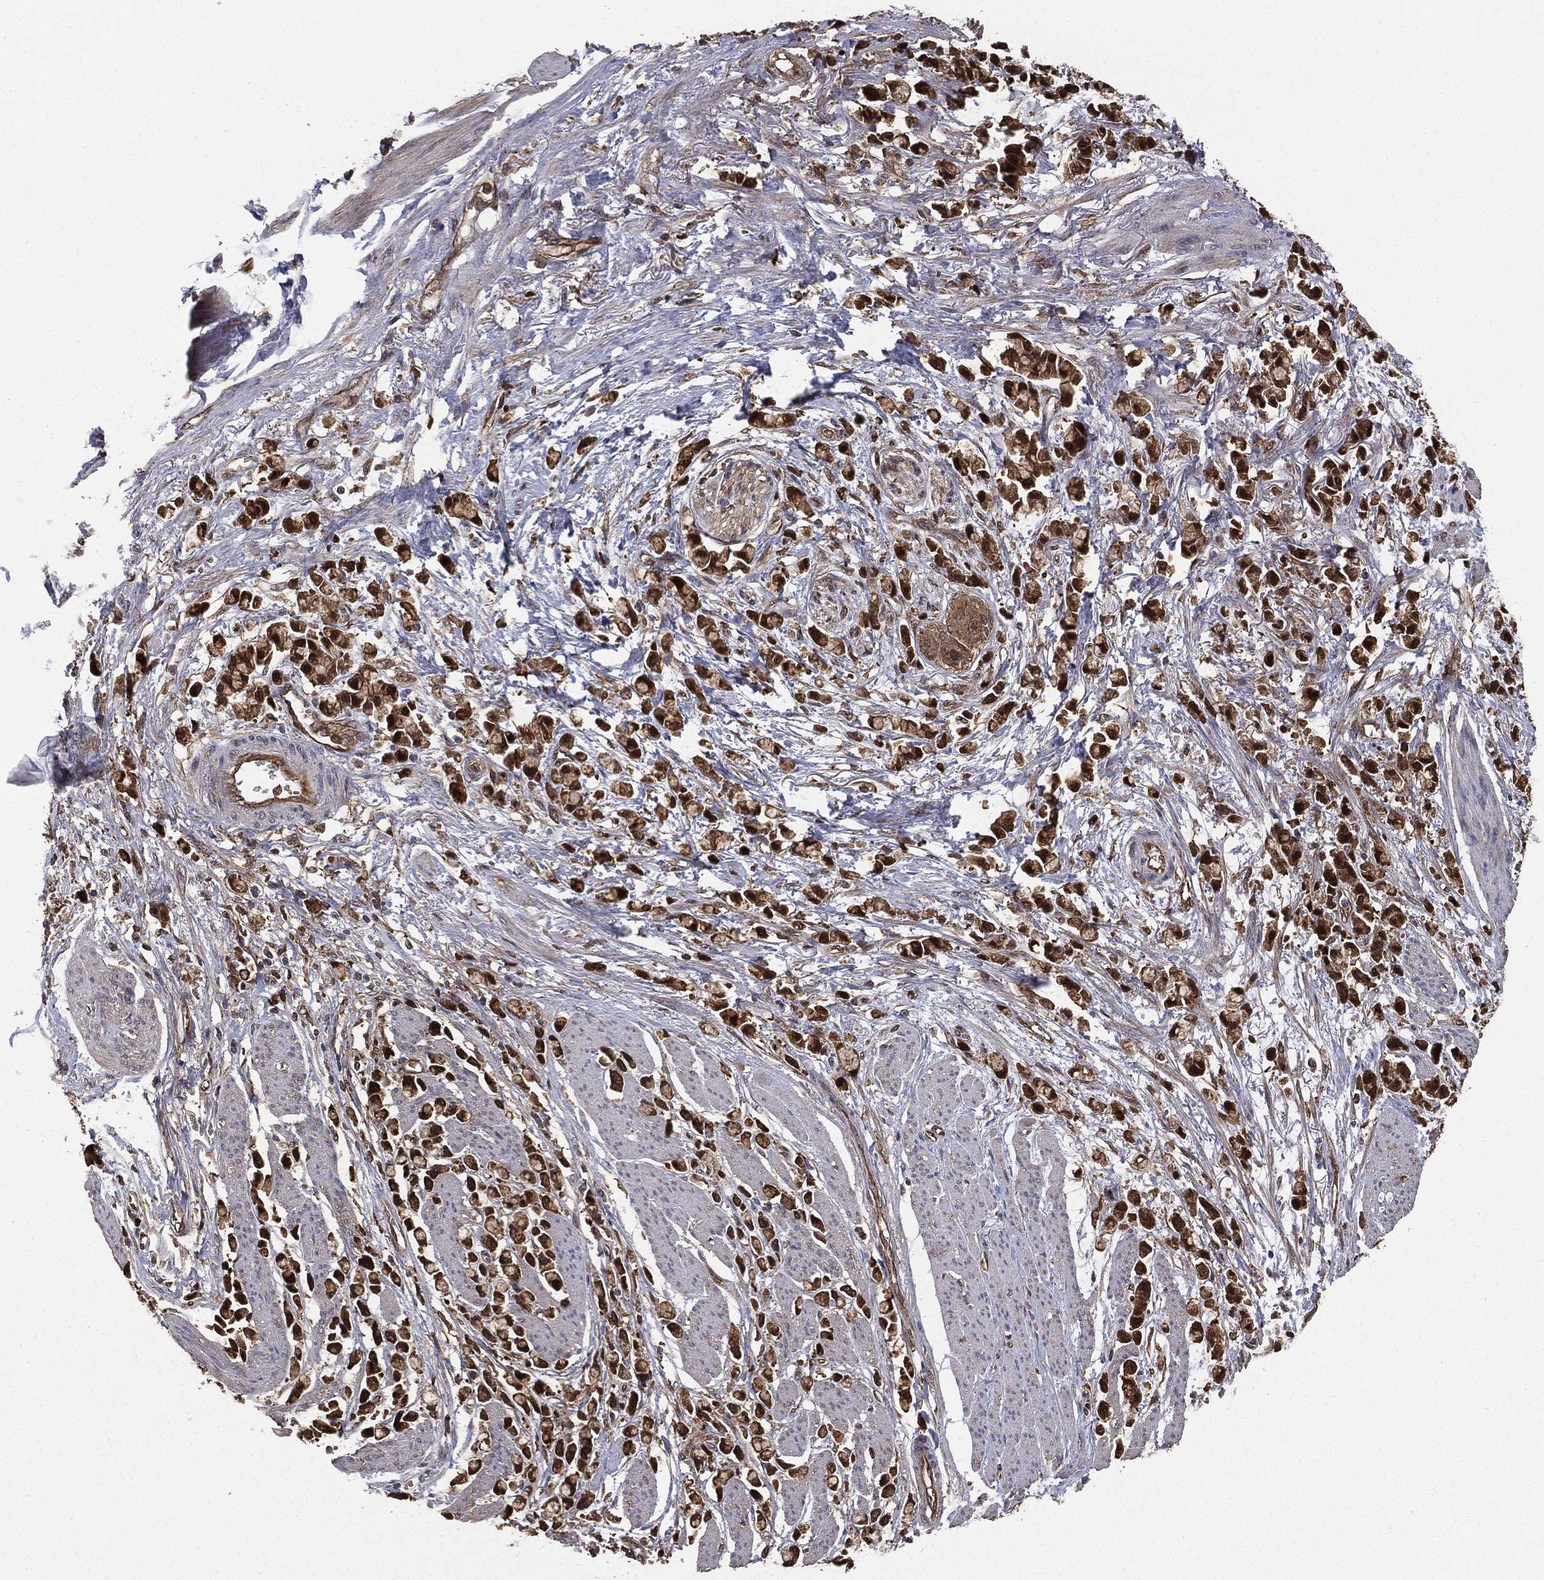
{"staining": {"intensity": "strong", "quantity": ">75%", "location": "cytoplasmic/membranous"}, "tissue": "stomach cancer", "cell_type": "Tumor cells", "image_type": "cancer", "snomed": [{"axis": "morphology", "description": "Adenocarcinoma, NOS"}, {"axis": "topography", "description": "Stomach"}], "caption": "Stomach cancer (adenocarcinoma) stained for a protein demonstrates strong cytoplasmic/membranous positivity in tumor cells.", "gene": "NME1", "patient": {"sex": "female", "age": 81}}